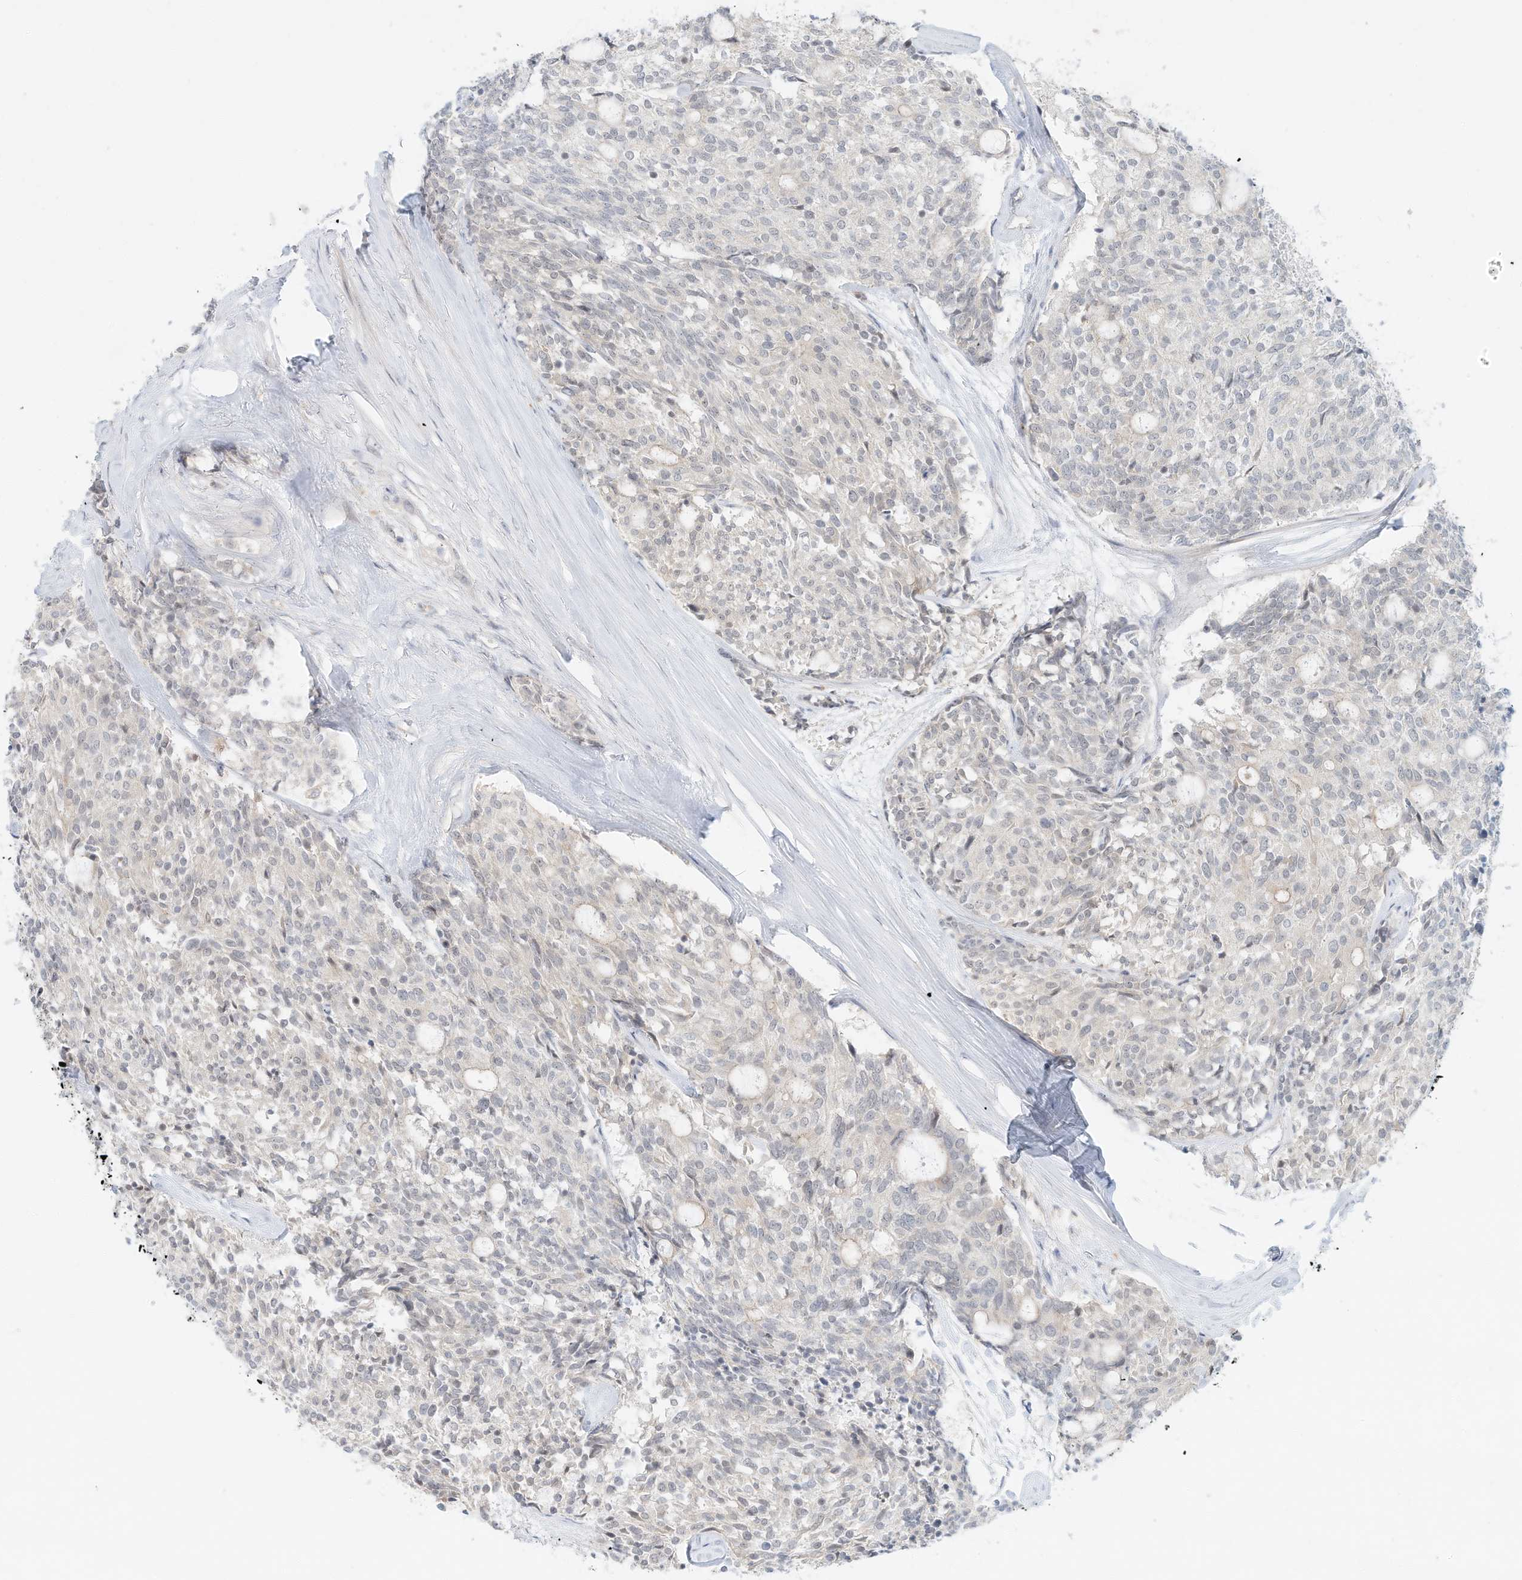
{"staining": {"intensity": "negative", "quantity": "none", "location": "none"}, "tissue": "carcinoid", "cell_type": "Tumor cells", "image_type": "cancer", "snomed": [{"axis": "morphology", "description": "Carcinoid, malignant, NOS"}, {"axis": "topography", "description": "Pancreas"}], "caption": "The immunohistochemistry (IHC) histopathology image has no significant staining in tumor cells of malignant carcinoid tissue.", "gene": "PAK6", "patient": {"sex": "female", "age": 54}}